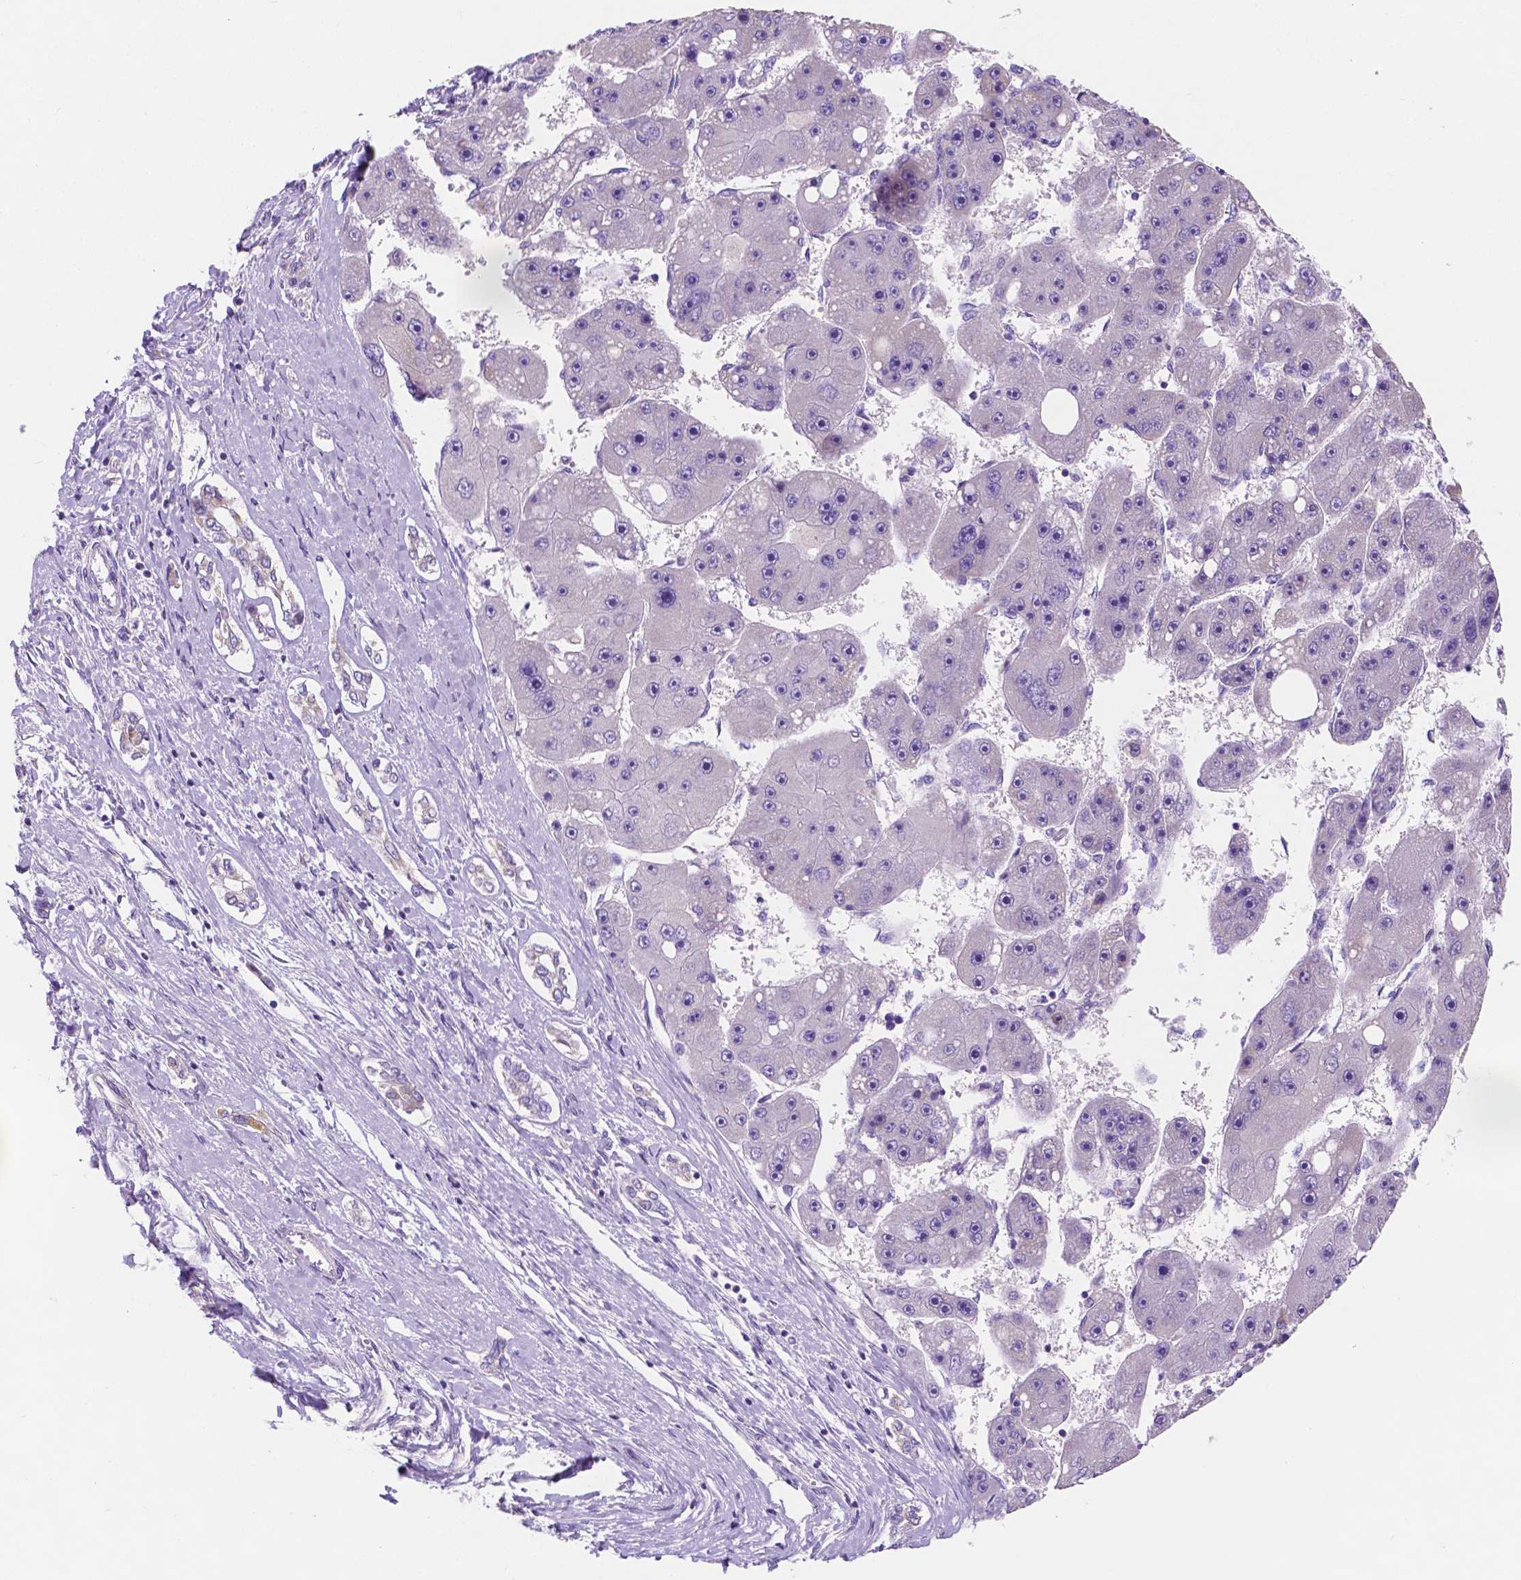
{"staining": {"intensity": "negative", "quantity": "none", "location": "none"}, "tissue": "liver cancer", "cell_type": "Tumor cells", "image_type": "cancer", "snomed": [{"axis": "morphology", "description": "Carcinoma, Hepatocellular, NOS"}, {"axis": "topography", "description": "Liver"}], "caption": "This micrograph is of liver hepatocellular carcinoma stained with immunohistochemistry (IHC) to label a protein in brown with the nuclei are counter-stained blue. There is no staining in tumor cells.", "gene": "SGTB", "patient": {"sex": "female", "age": 61}}